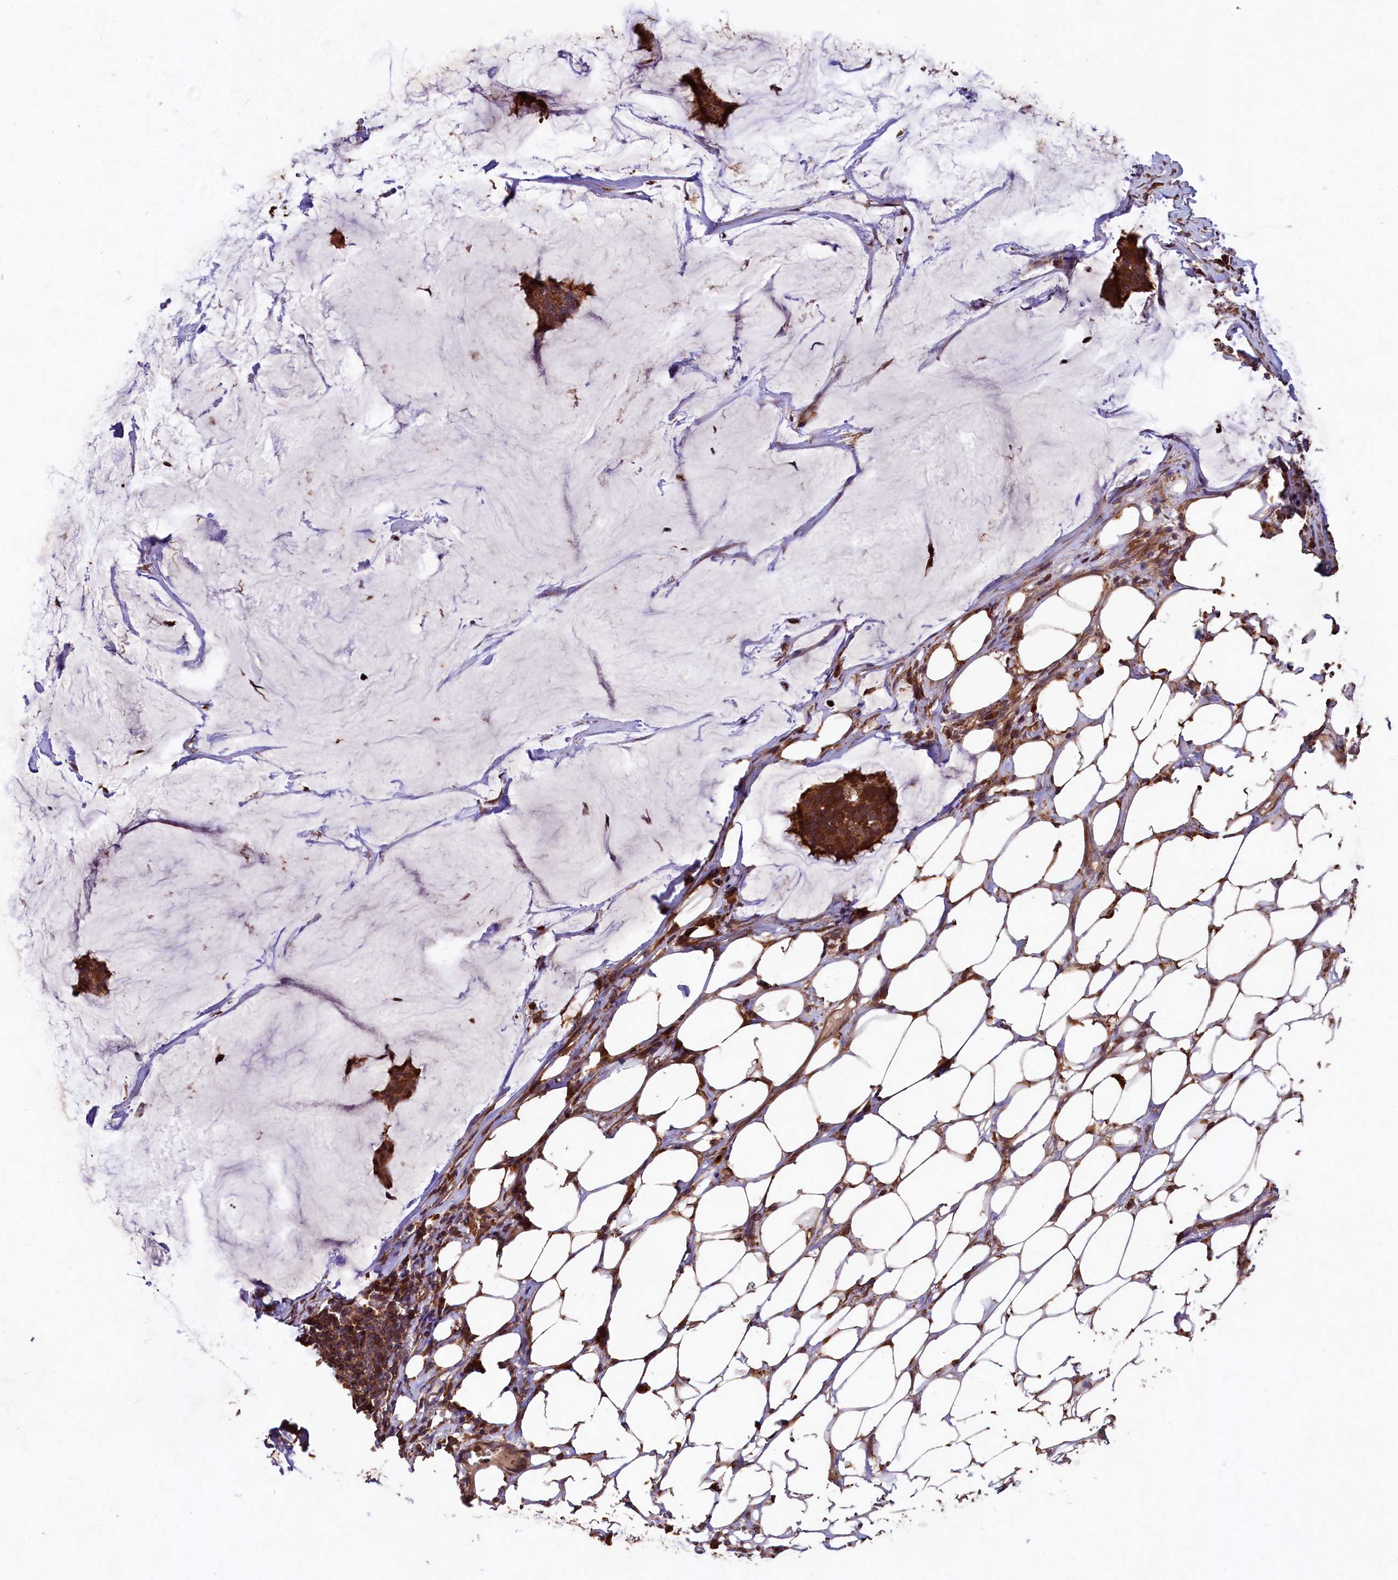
{"staining": {"intensity": "strong", "quantity": ">75%", "location": "cytoplasmic/membranous"}, "tissue": "breast cancer", "cell_type": "Tumor cells", "image_type": "cancer", "snomed": [{"axis": "morphology", "description": "Duct carcinoma"}, {"axis": "topography", "description": "Breast"}], "caption": "Immunohistochemistry staining of breast cancer, which shows high levels of strong cytoplasmic/membranous expression in about >75% of tumor cells indicating strong cytoplasmic/membranous protein expression. The staining was performed using DAB (brown) for protein detection and nuclei were counterstained in hematoxylin (blue).", "gene": "TMEM98", "patient": {"sex": "female", "age": 93}}